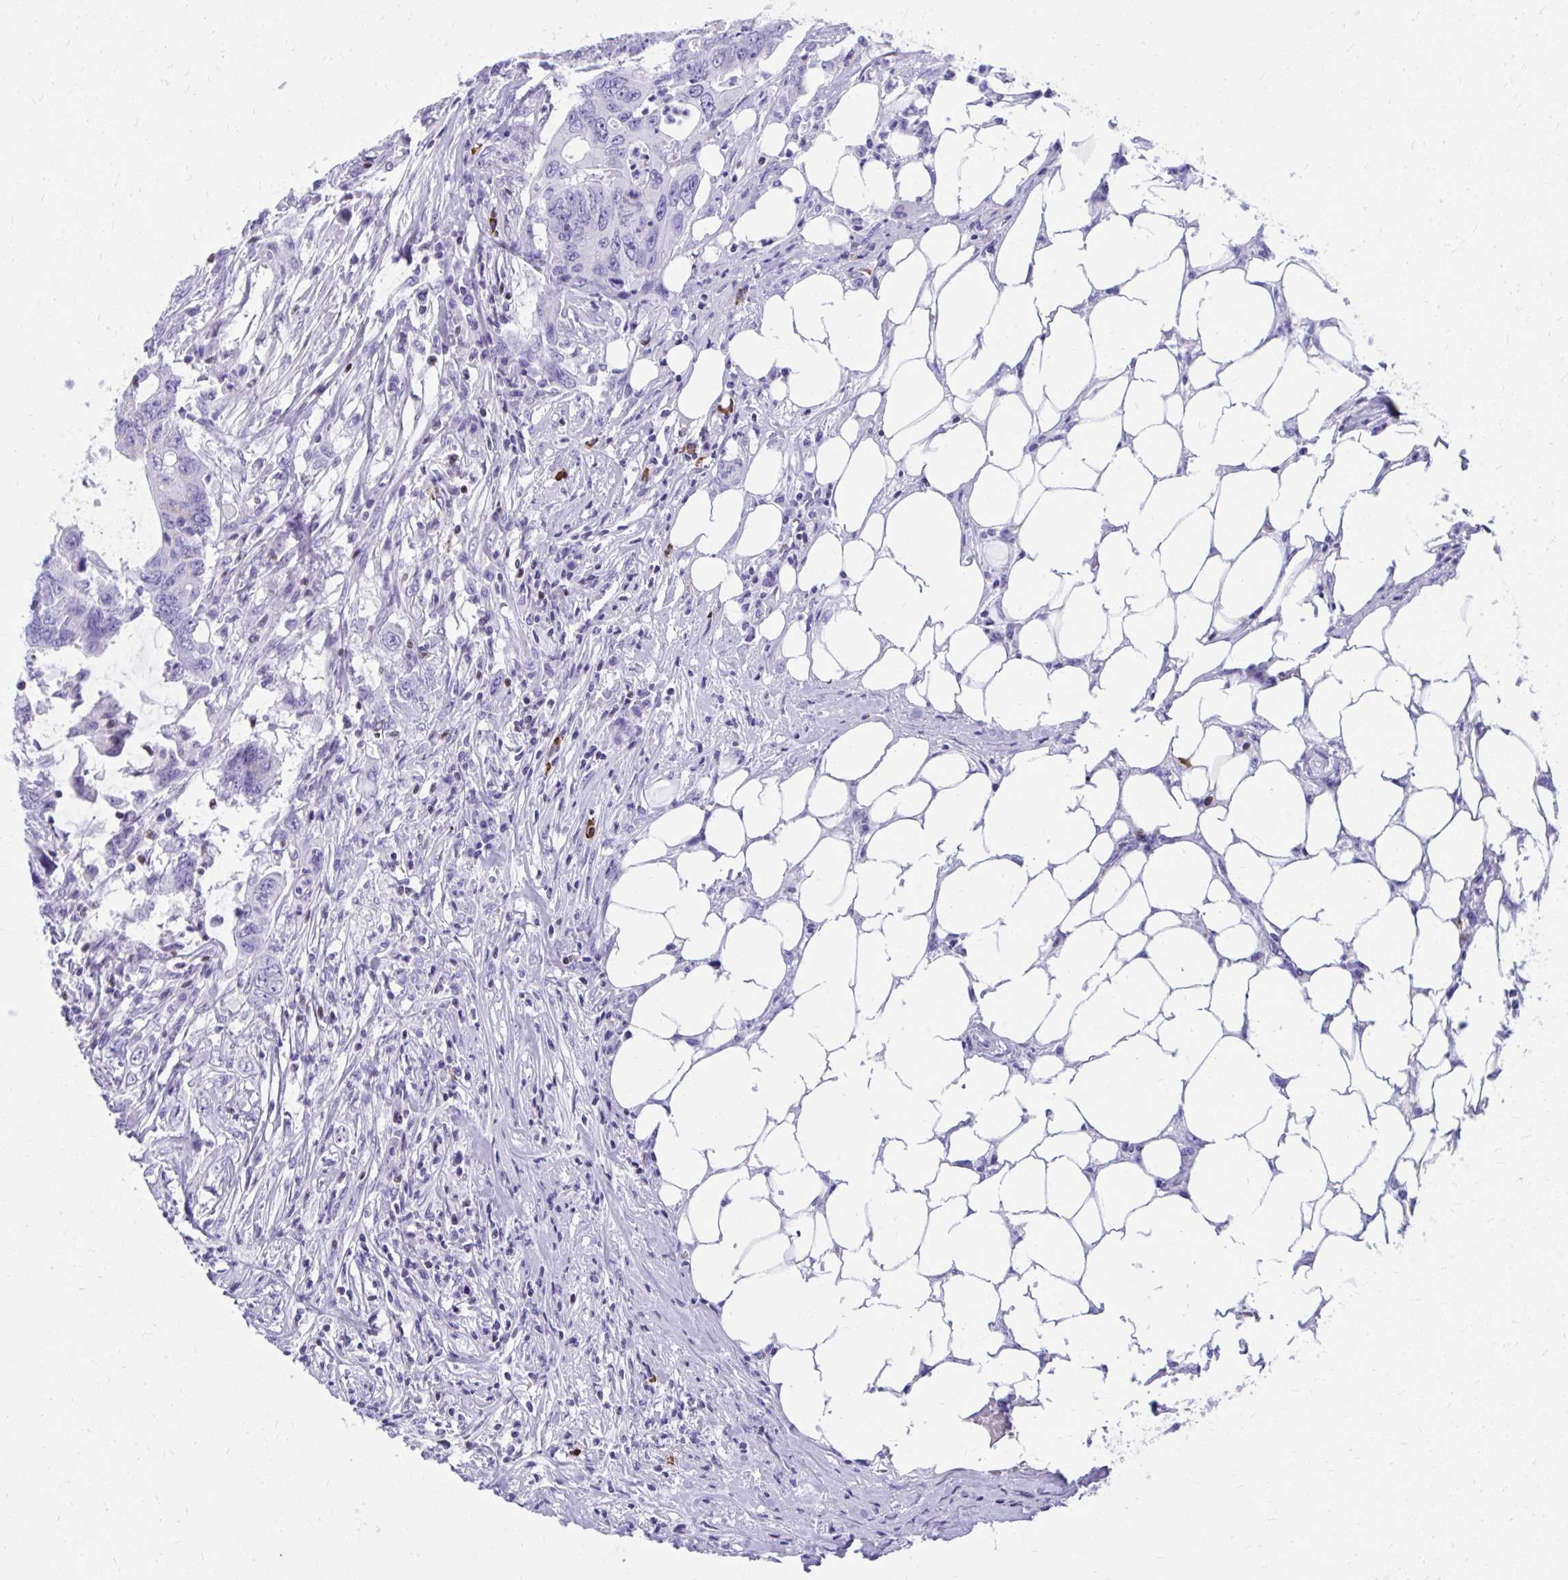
{"staining": {"intensity": "negative", "quantity": "none", "location": "none"}, "tissue": "colorectal cancer", "cell_type": "Tumor cells", "image_type": "cancer", "snomed": [{"axis": "morphology", "description": "Adenocarcinoma, NOS"}, {"axis": "topography", "description": "Colon"}], "caption": "High magnification brightfield microscopy of colorectal cancer (adenocarcinoma) stained with DAB (brown) and counterstained with hematoxylin (blue): tumor cells show no significant staining.", "gene": "RUNX3", "patient": {"sex": "male", "age": 71}}